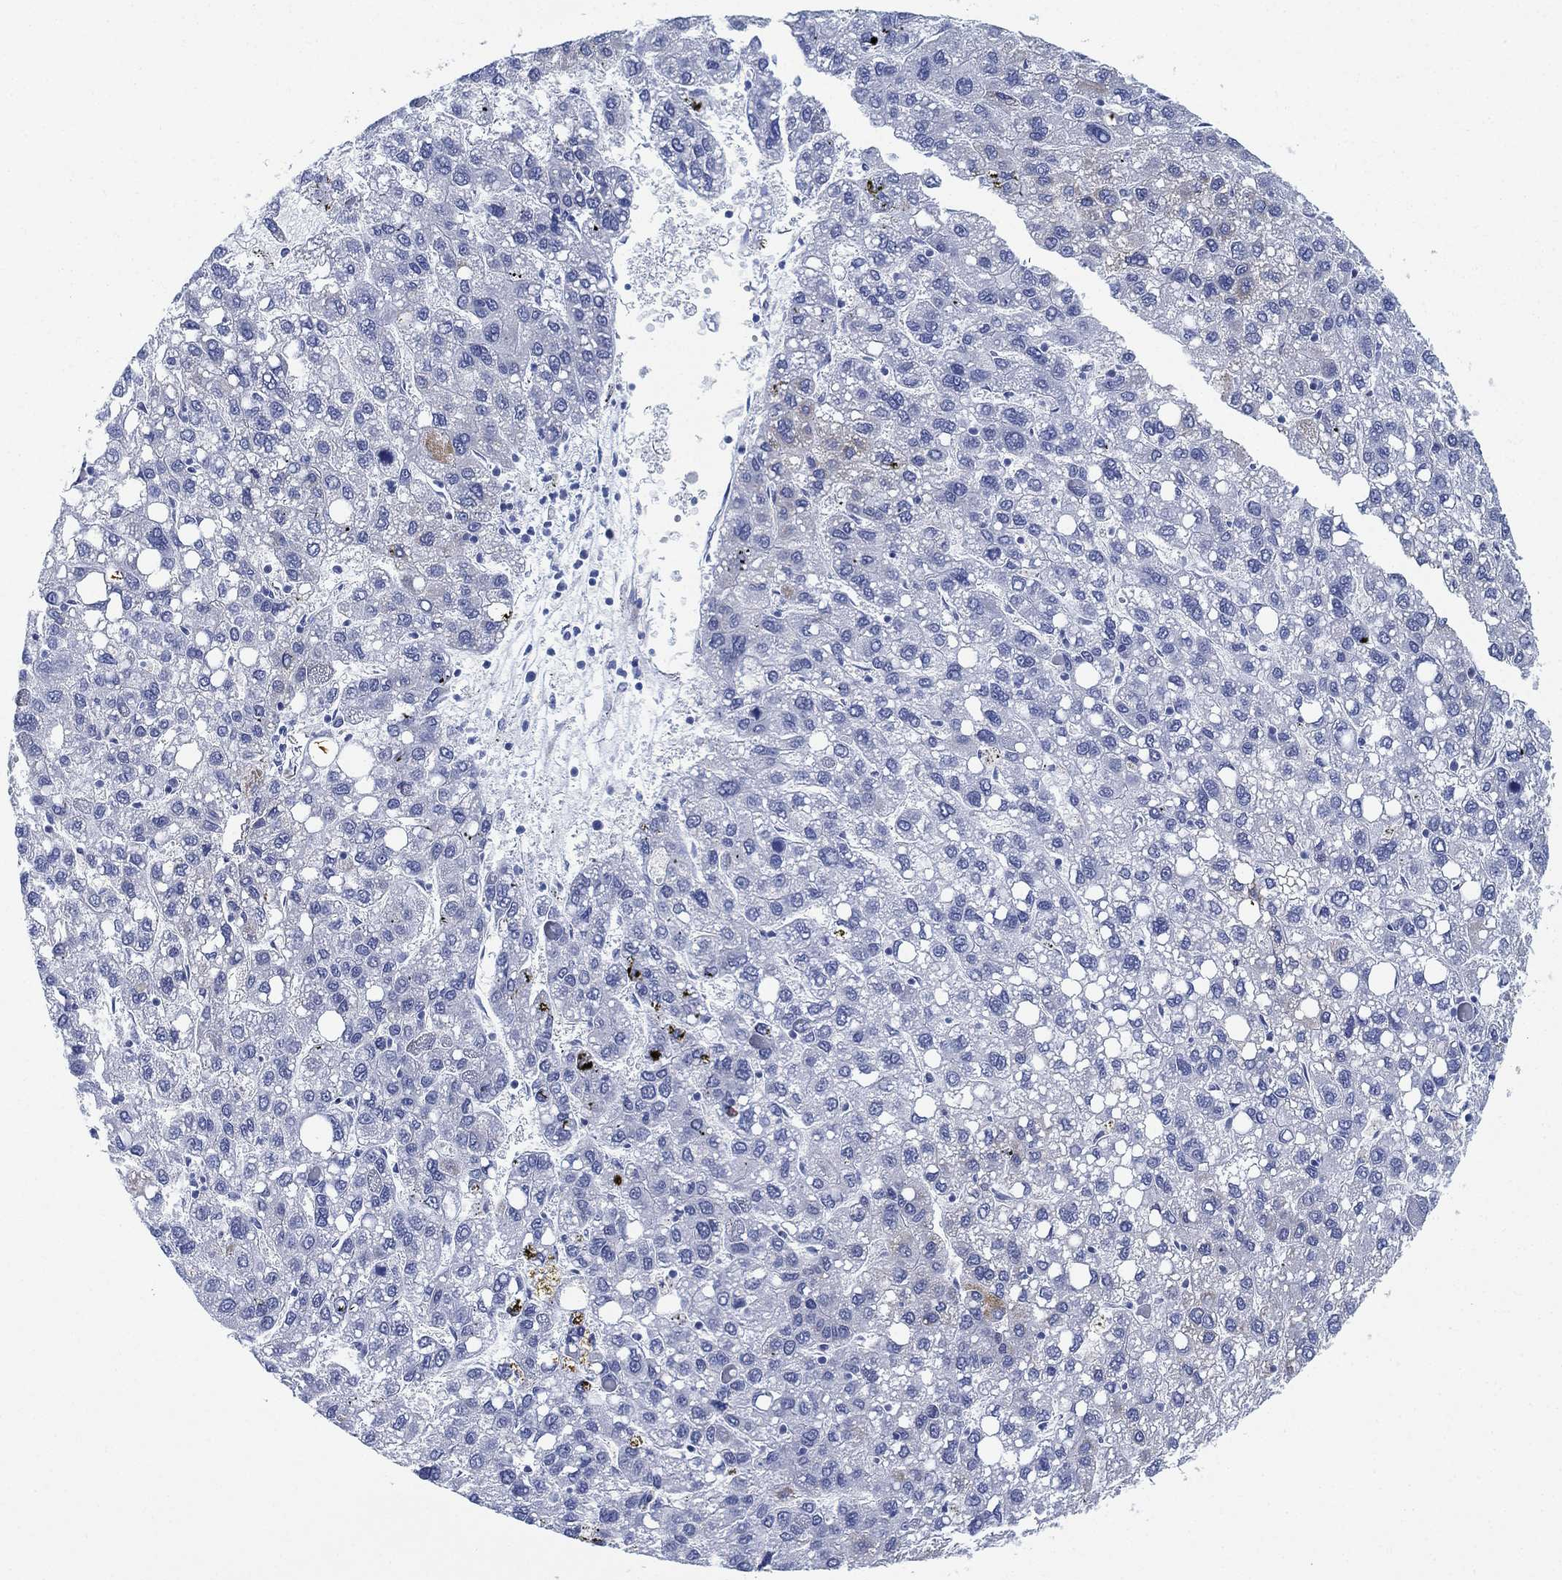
{"staining": {"intensity": "negative", "quantity": "none", "location": "none"}, "tissue": "liver cancer", "cell_type": "Tumor cells", "image_type": "cancer", "snomed": [{"axis": "morphology", "description": "Carcinoma, Hepatocellular, NOS"}, {"axis": "topography", "description": "Liver"}], "caption": "Immunohistochemistry histopathology image of neoplastic tissue: liver cancer stained with DAB (3,3'-diaminobenzidine) demonstrates no significant protein positivity in tumor cells.", "gene": "PSKH2", "patient": {"sex": "female", "age": 82}}